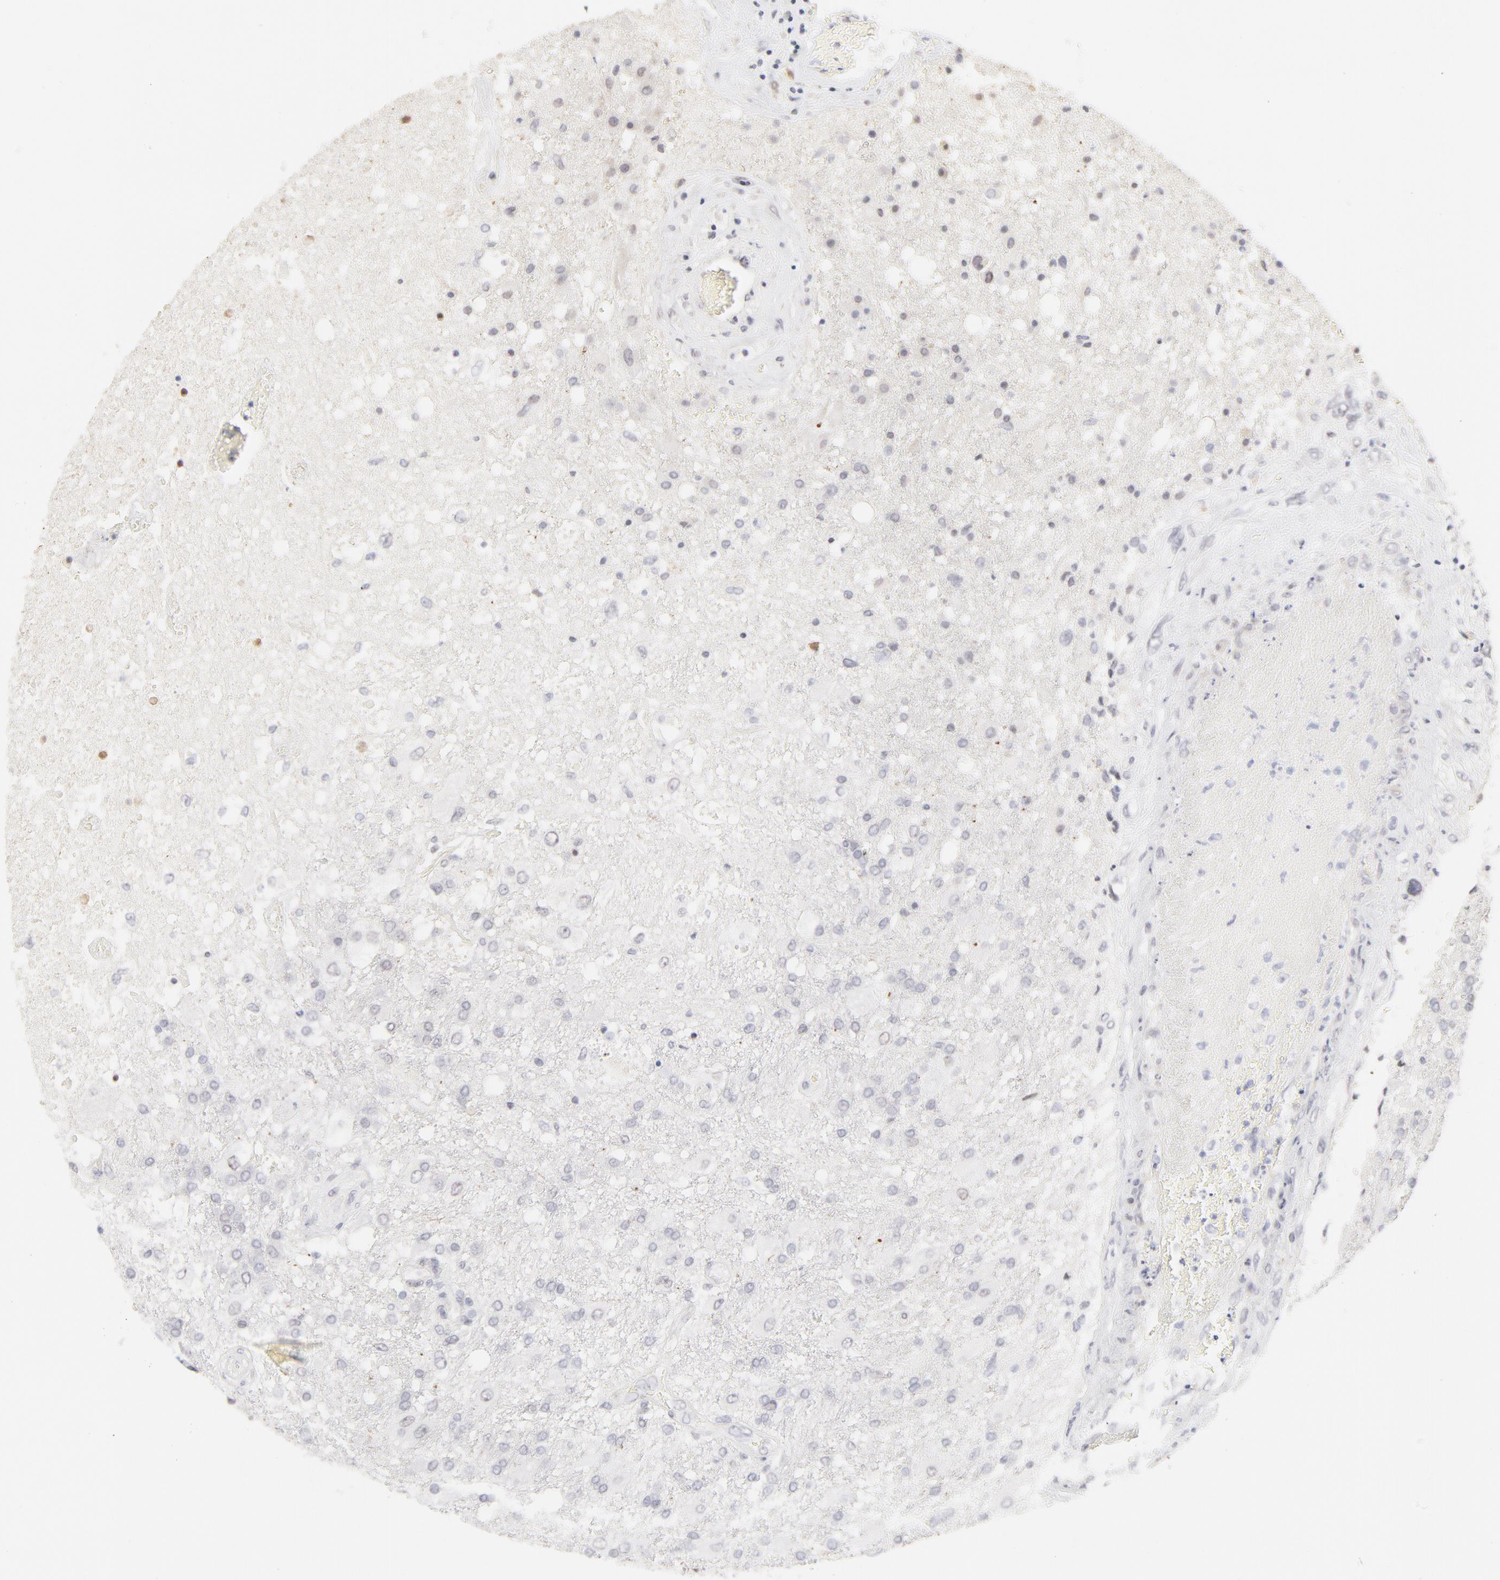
{"staining": {"intensity": "negative", "quantity": "none", "location": "none"}, "tissue": "glioma", "cell_type": "Tumor cells", "image_type": "cancer", "snomed": [{"axis": "morphology", "description": "Glioma, malignant, High grade"}, {"axis": "topography", "description": "Cerebral cortex"}], "caption": "The immunohistochemistry histopathology image has no significant positivity in tumor cells of glioma tissue.", "gene": "PBX3", "patient": {"sex": "male", "age": 79}}